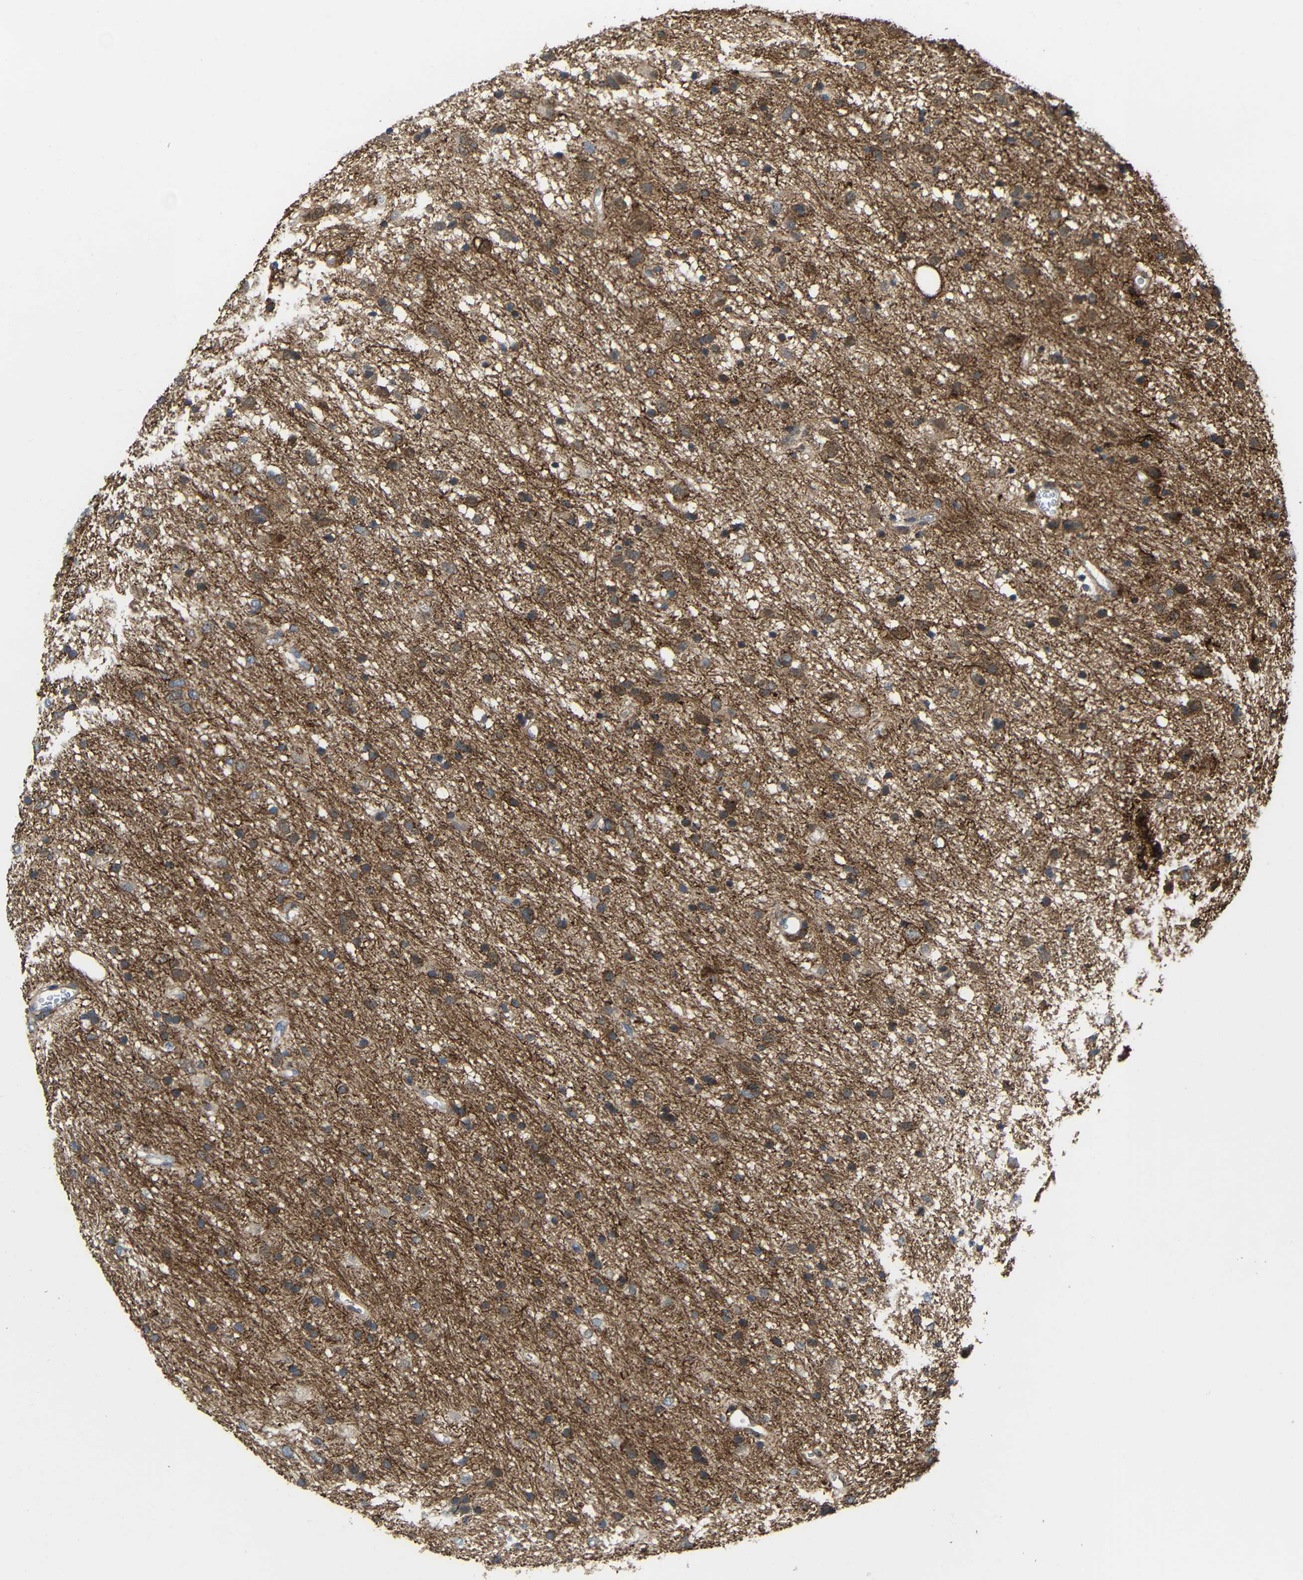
{"staining": {"intensity": "moderate", "quantity": ">75%", "location": "cytoplasmic/membranous"}, "tissue": "glioma", "cell_type": "Tumor cells", "image_type": "cancer", "snomed": [{"axis": "morphology", "description": "Glioma, malignant, Low grade"}, {"axis": "topography", "description": "Brain"}], "caption": "A photomicrograph of human malignant glioma (low-grade) stained for a protein exhibits moderate cytoplasmic/membranous brown staining in tumor cells. Immunohistochemistry (ihc) stains the protein of interest in brown and the nuclei are stained blue.", "gene": "C1GALT1", "patient": {"sex": "male", "age": 77}}